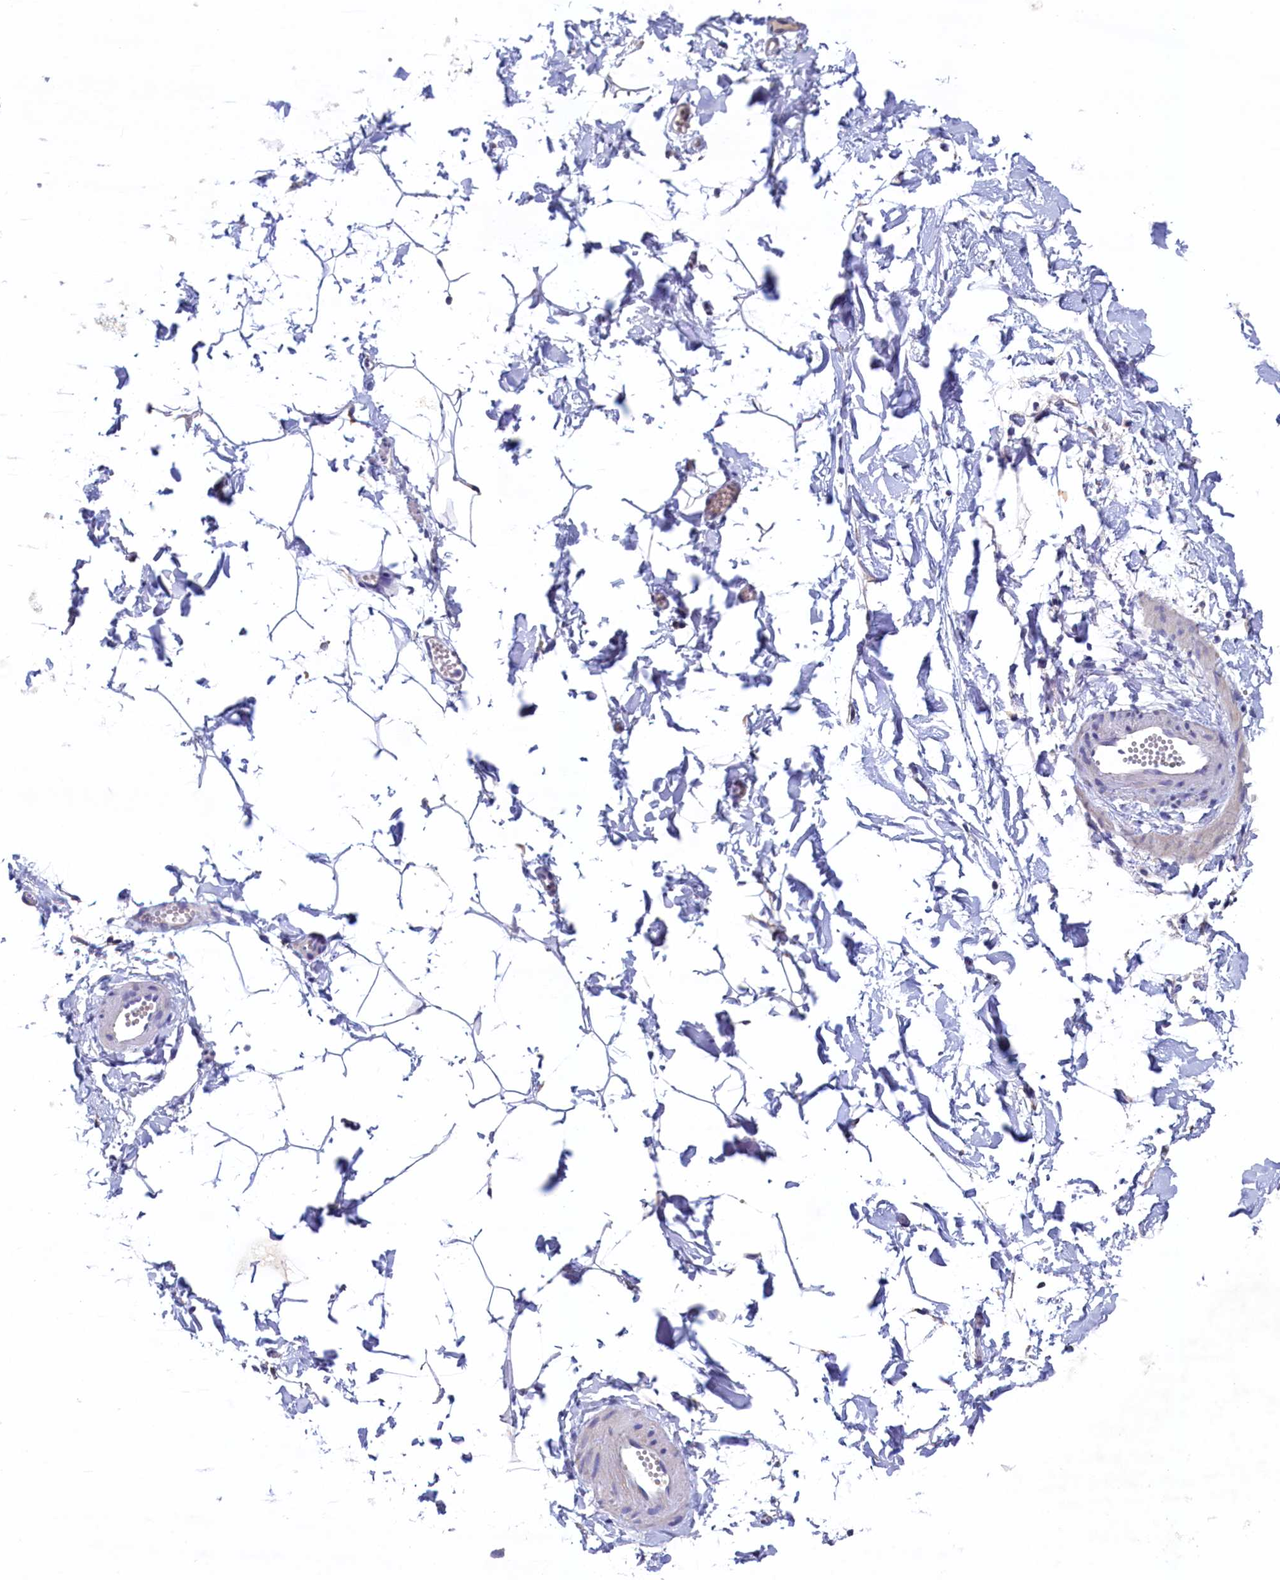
{"staining": {"intensity": "negative", "quantity": "none", "location": "none"}, "tissue": "adipose tissue", "cell_type": "Adipocytes", "image_type": "normal", "snomed": [{"axis": "morphology", "description": "Normal tissue, NOS"}, {"axis": "topography", "description": "Gallbladder"}, {"axis": "topography", "description": "Peripheral nerve tissue"}], "caption": "This is an IHC photomicrograph of normal adipose tissue. There is no staining in adipocytes.", "gene": "CBLIF", "patient": {"sex": "male", "age": 38}}